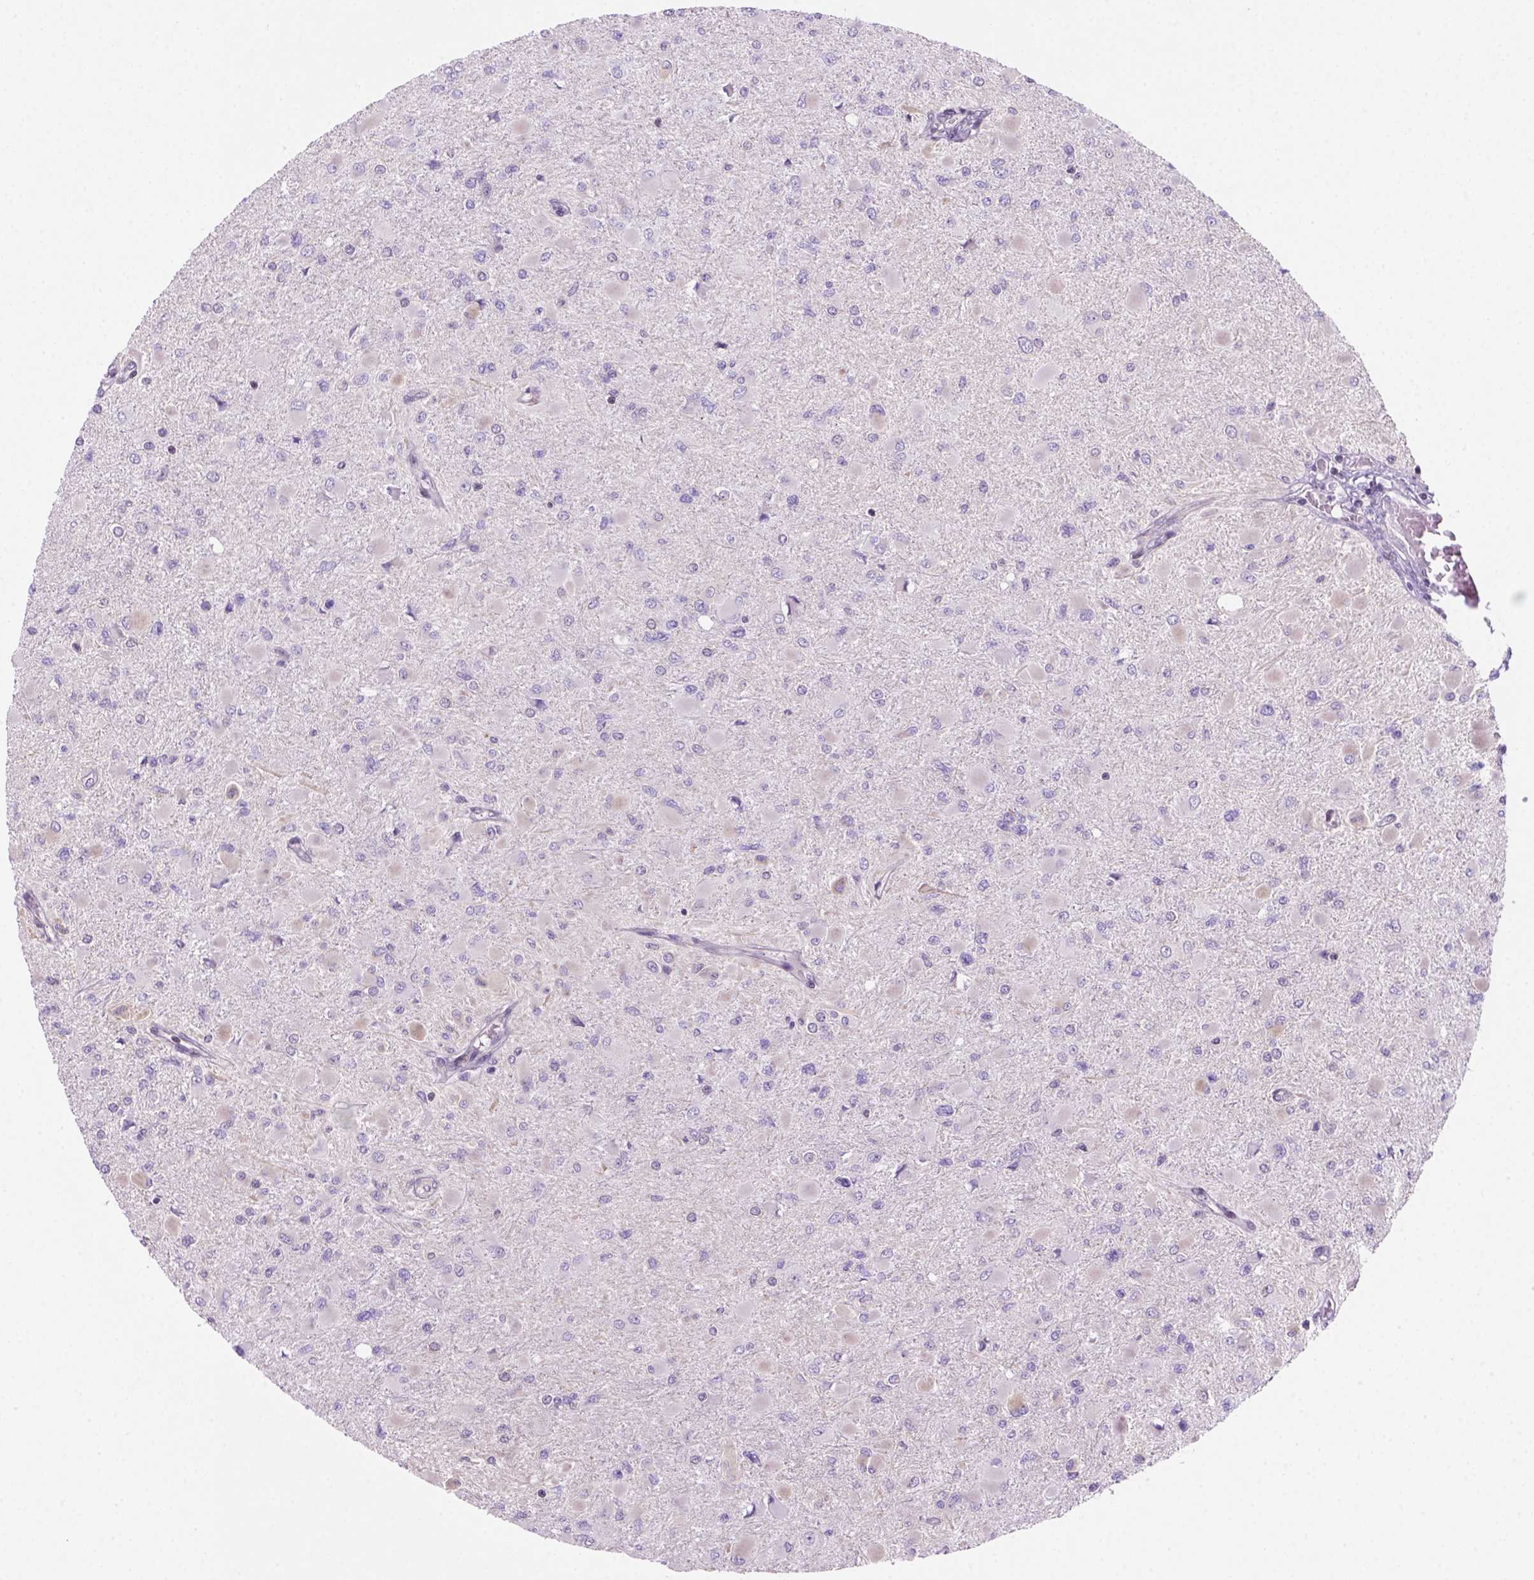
{"staining": {"intensity": "negative", "quantity": "none", "location": "none"}, "tissue": "glioma", "cell_type": "Tumor cells", "image_type": "cancer", "snomed": [{"axis": "morphology", "description": "Glioma, malignant, High grade"}, {"axis": "topography", "description": "Cerebral cortex"}], "caption": "This is an immunohistochemistry (IHC) micrograph of malignant glioma (high-grade). There is no expression in tumor cells.", "gene": "MGMT", "patient": {"sex": "female", "age": 36}}